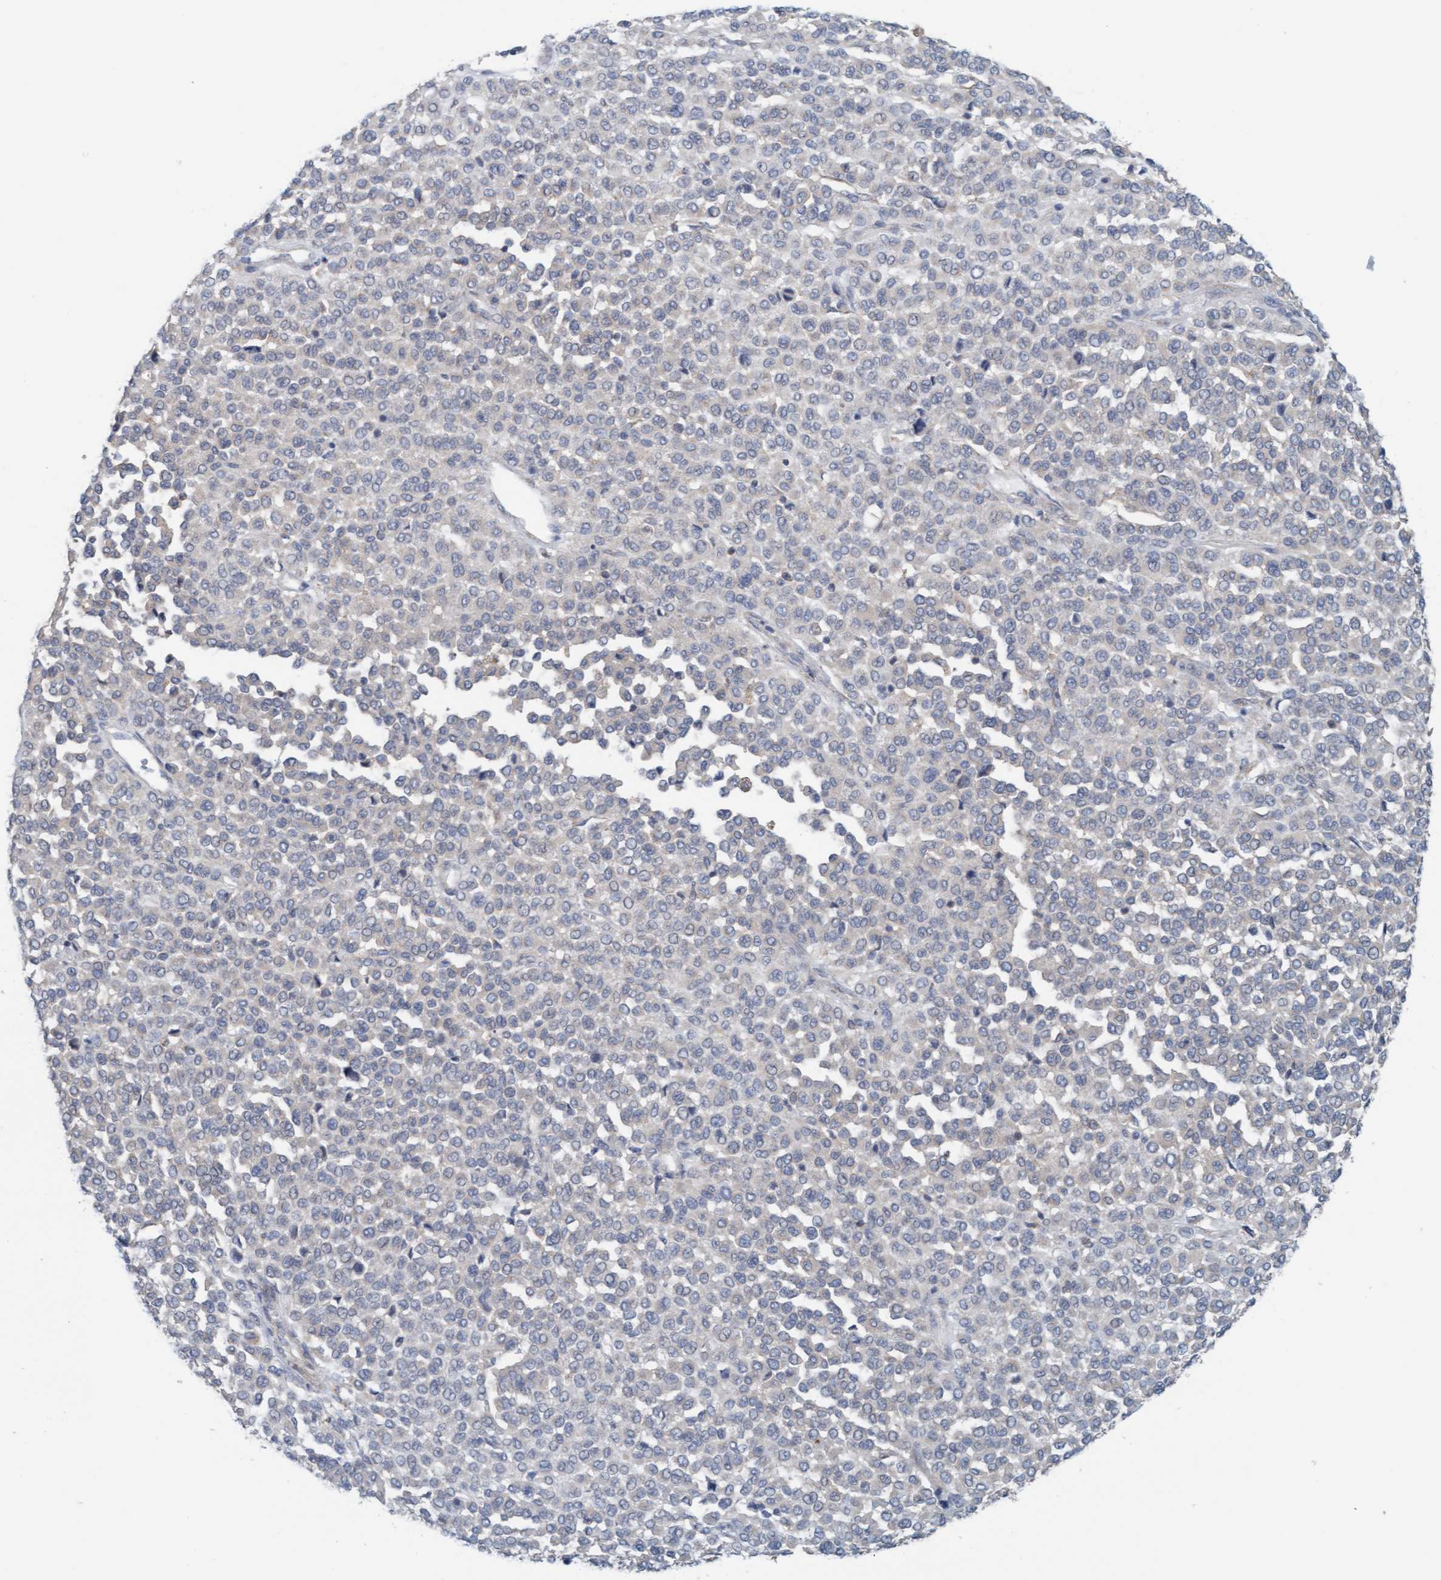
{"staining": {"intensity": "negative", "quantity": "none", "location": "none"}, "tissue": "melanoma", "cell_type": "Tumor cells", "image_type": "cancer", "snomed": [{"axis": "morphology", "description": "Malignant melanoma, Metastatic site"}, {"axis": "topography", "description": "Pancreas"}], "caption": "The histopathology image displays no significant staining in tumor cells of melanoma. (DAB immunohistochemistry (IHC), high magnification).", "gene": "UBAP1", "patient": {"sex": "female", "age": 30}}